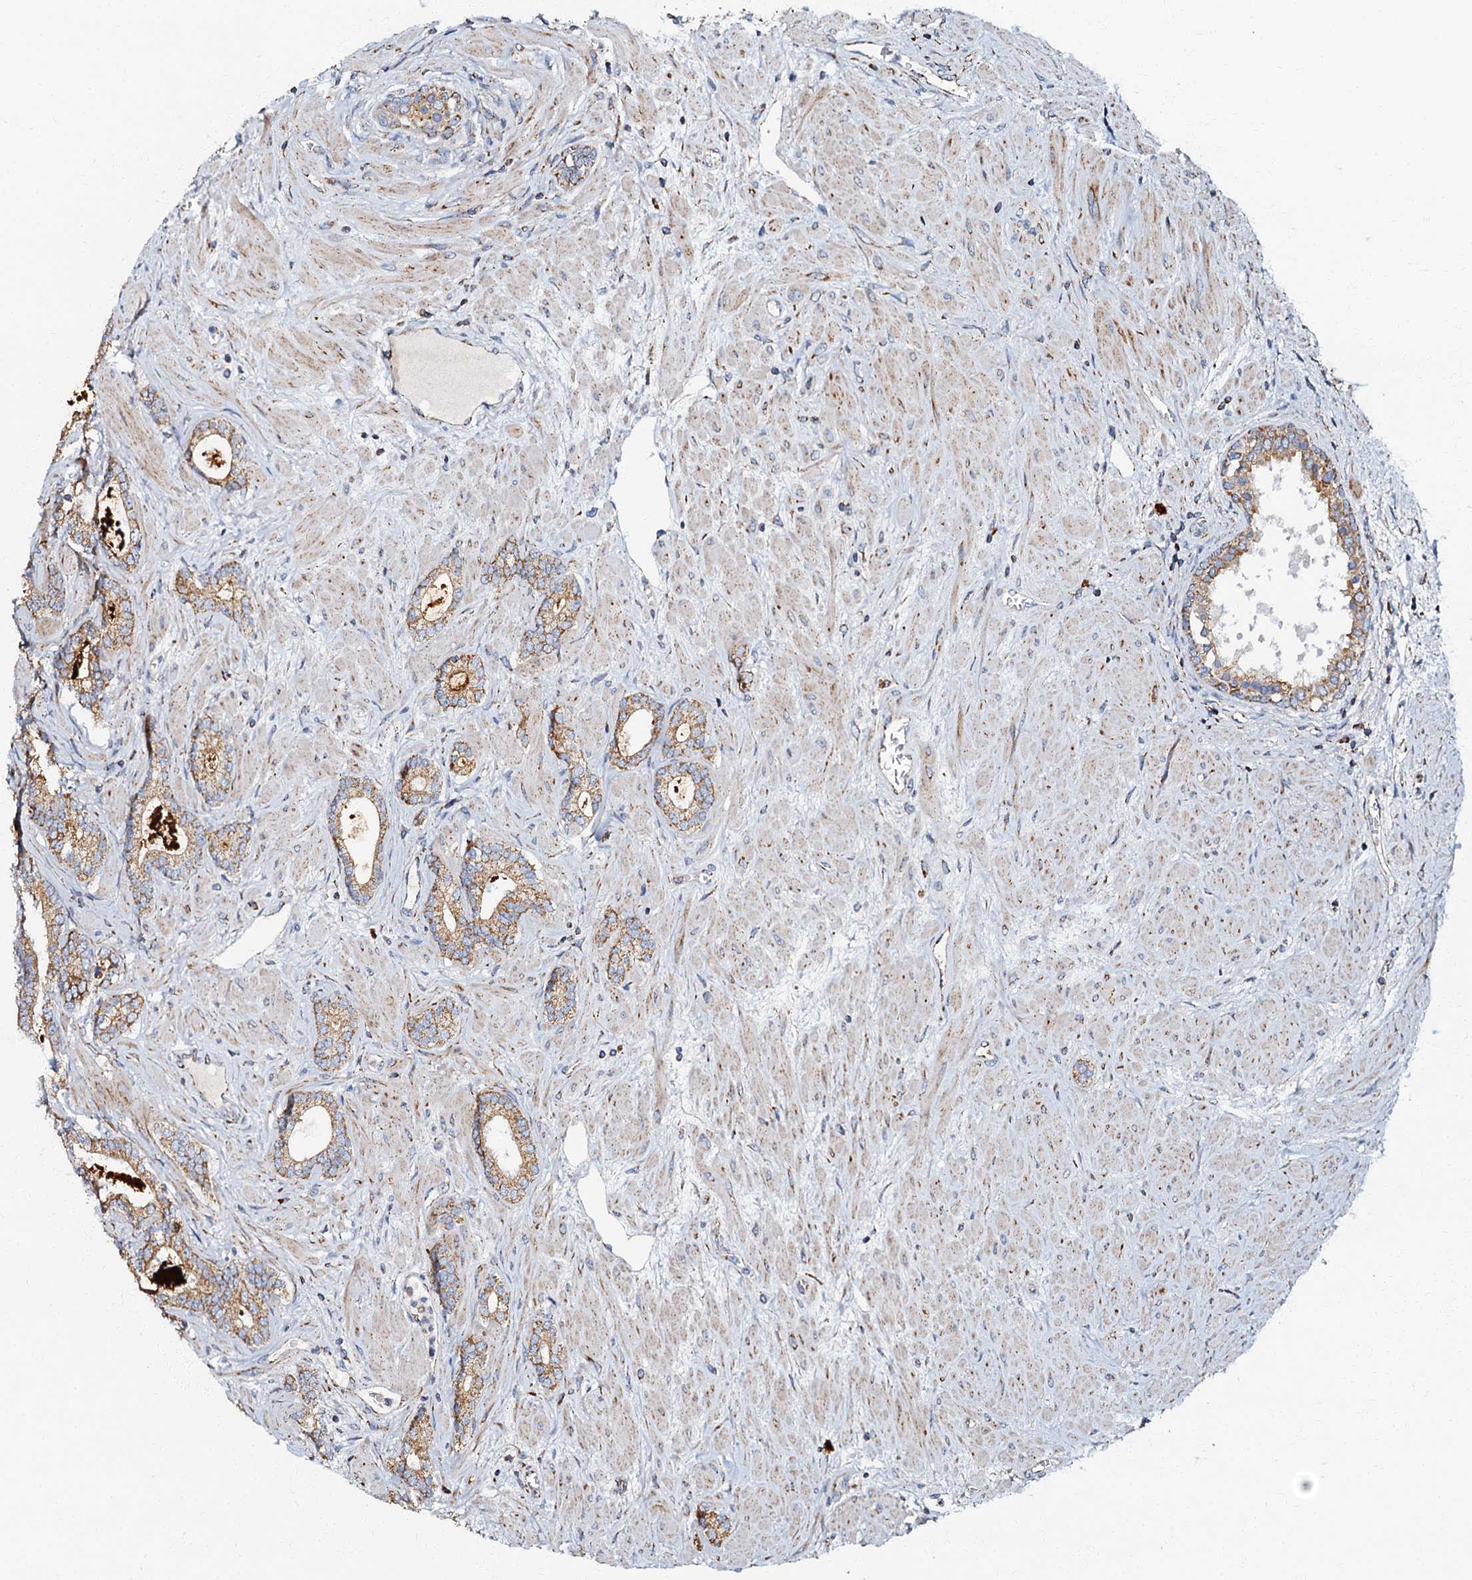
{"staining": {"intensity": "moderate", "quantity": ">75%", "location": "cytoplasmic/membranous"}, "tissue": "prostate cancer", "cell_type": "Tumor cells", "image_type": "cancer", "snomed": [{"axis": "morphology", "description": "Adenocarcinoma, High grade"}, {"axis": "topography", "description": "Prostate"}], "caption": "Prostate cancer (high-grade adenocarcinoma) stained for a protein (brown) exhibits moderate cytoplasmic/membranous positive expression in about >75% of tumor cells.", "gene": "NDUFA12", "patient": {"sex": "male", "age": 64}}